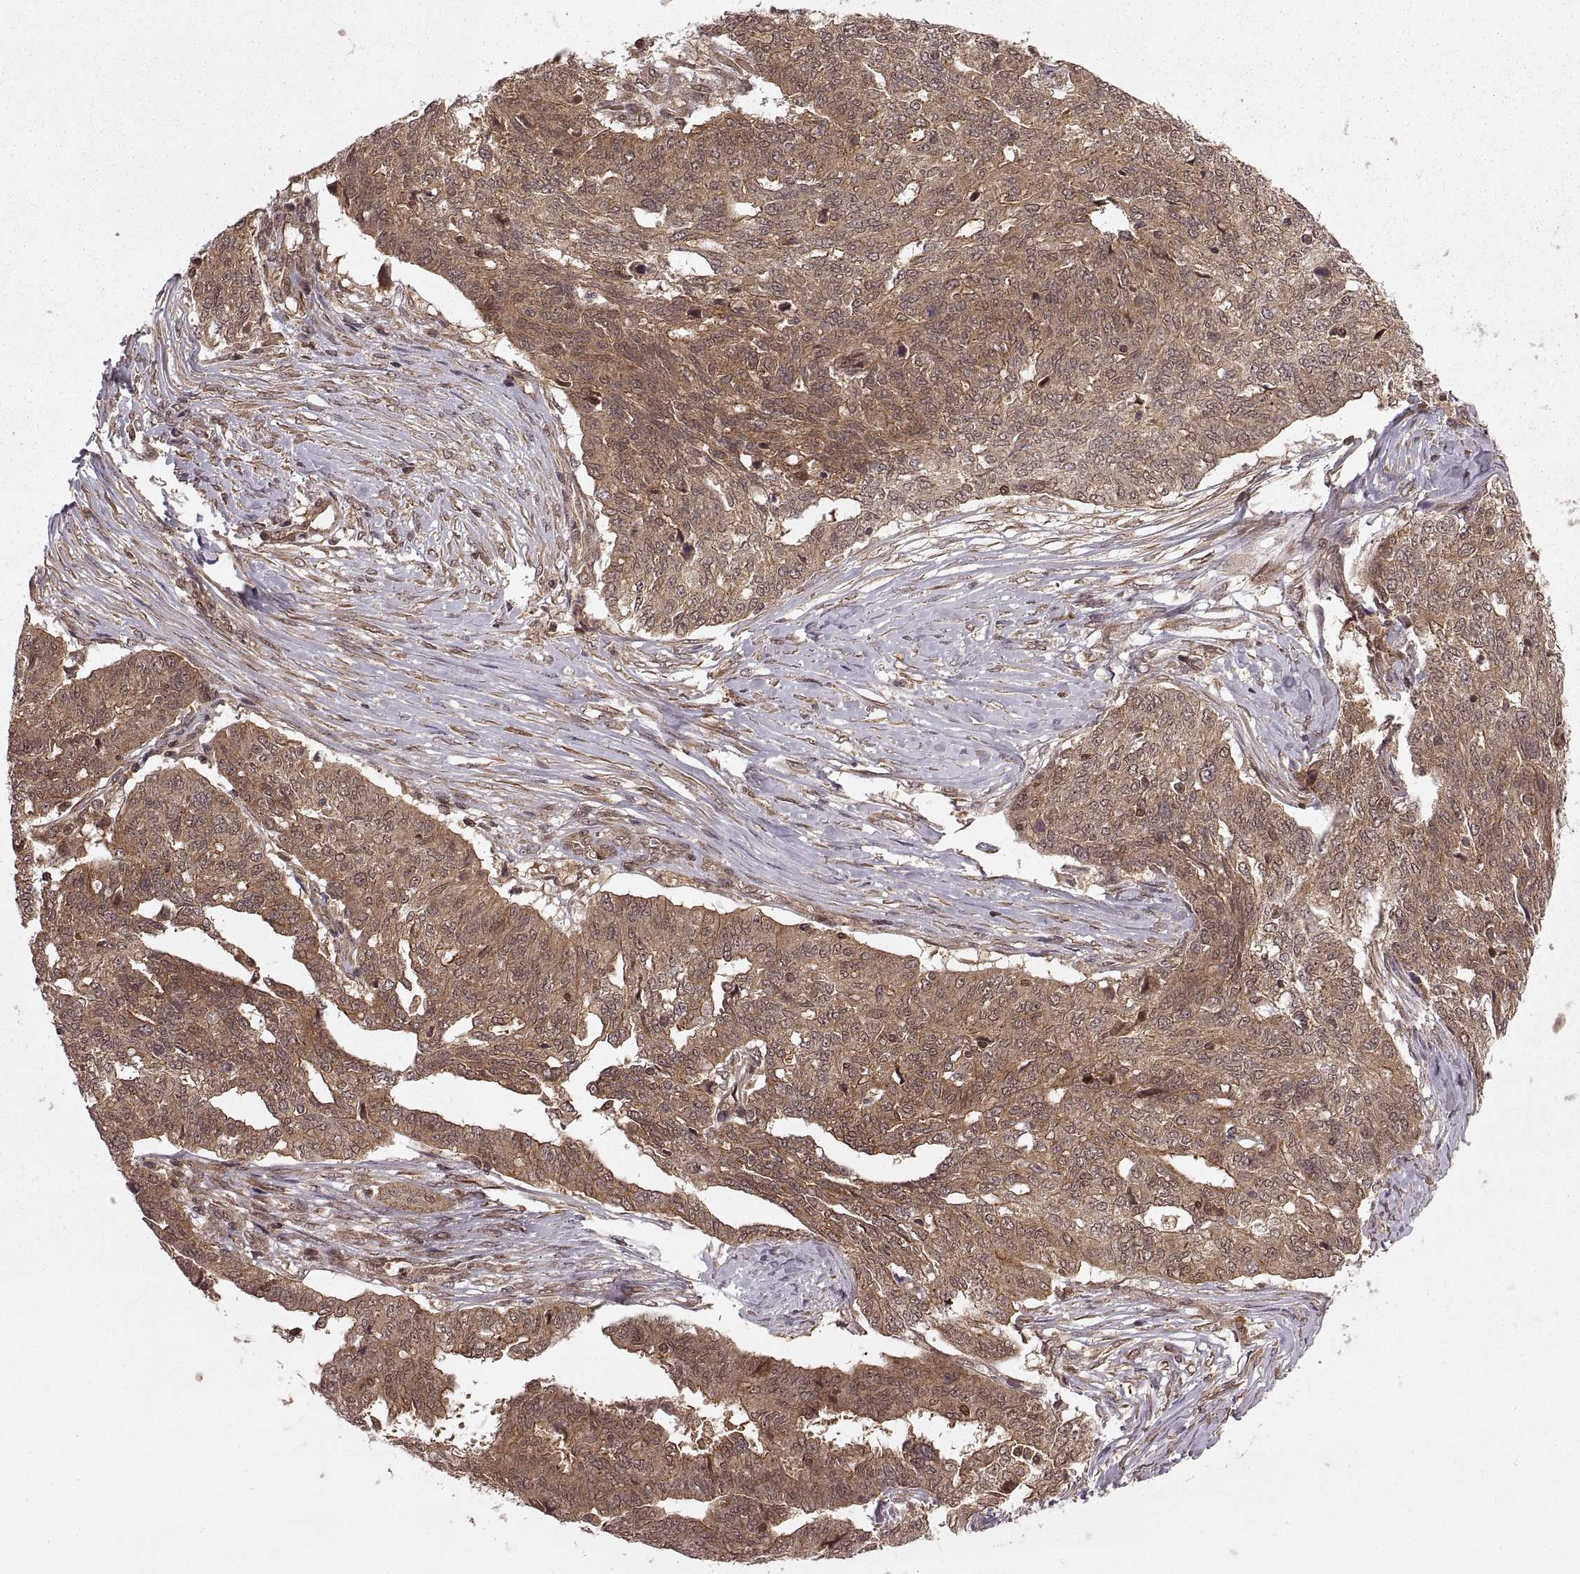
{"staining": {"intensity": "moderate", "quantity": ">75%", "location": "cytoplasmic/membranous"}, "tissue": "ovarian cancer", "cell_type": "Tumor cells", "image_type": "cancer", "snomed": [{"axis": "morphology", "description": "Cystadenocarcinoma, serous, NOS"}, {"axis": "topography", "description": "Ovary"}], "caption": "Tumor cells demonstrate medium levels of moderate cytoplasmic/membranous expression in about >75% of cells in human ovarian cancer (serous cystadenocarcinoma).", "gene": "DEDD", "patient": {"sex": "female", "age": 67}}